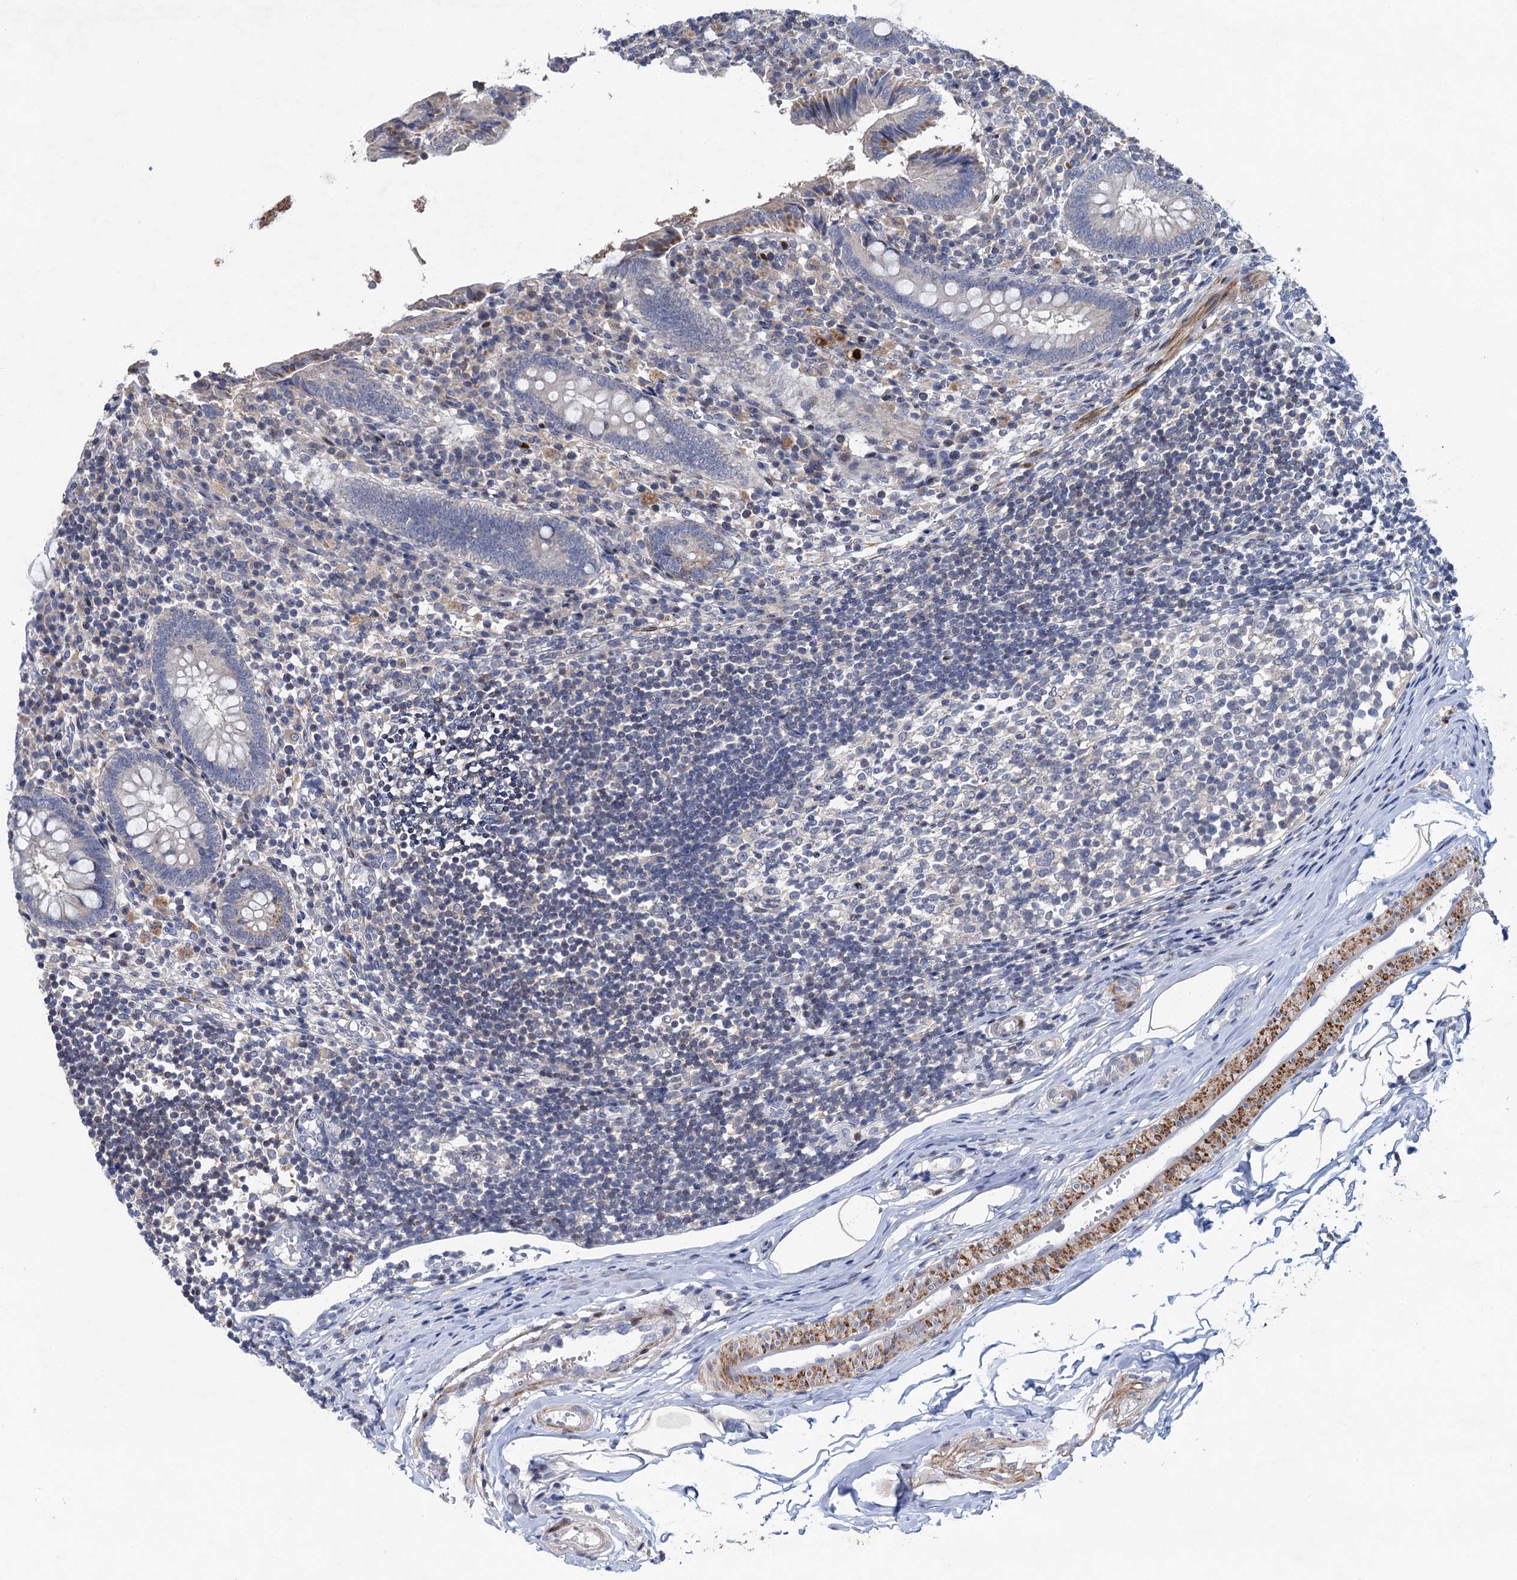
{"staining": {"intensity": "negative", "quantity": "none", "location": "none"}, "tissue": "appendix", "cell_type": "Glandular cells", "image_type": "normal", "snomed": [{"axis": "morphology", "description": "Normal tissue, NOS"}, {"axis": "topography", "description": "Appendix"}], "caption": "This is a image of IHC staining of benign appendix, which shows no staining in glandular cells.", "gene": "ESYT3", "patient": {"sex": "female", "age": 17}}